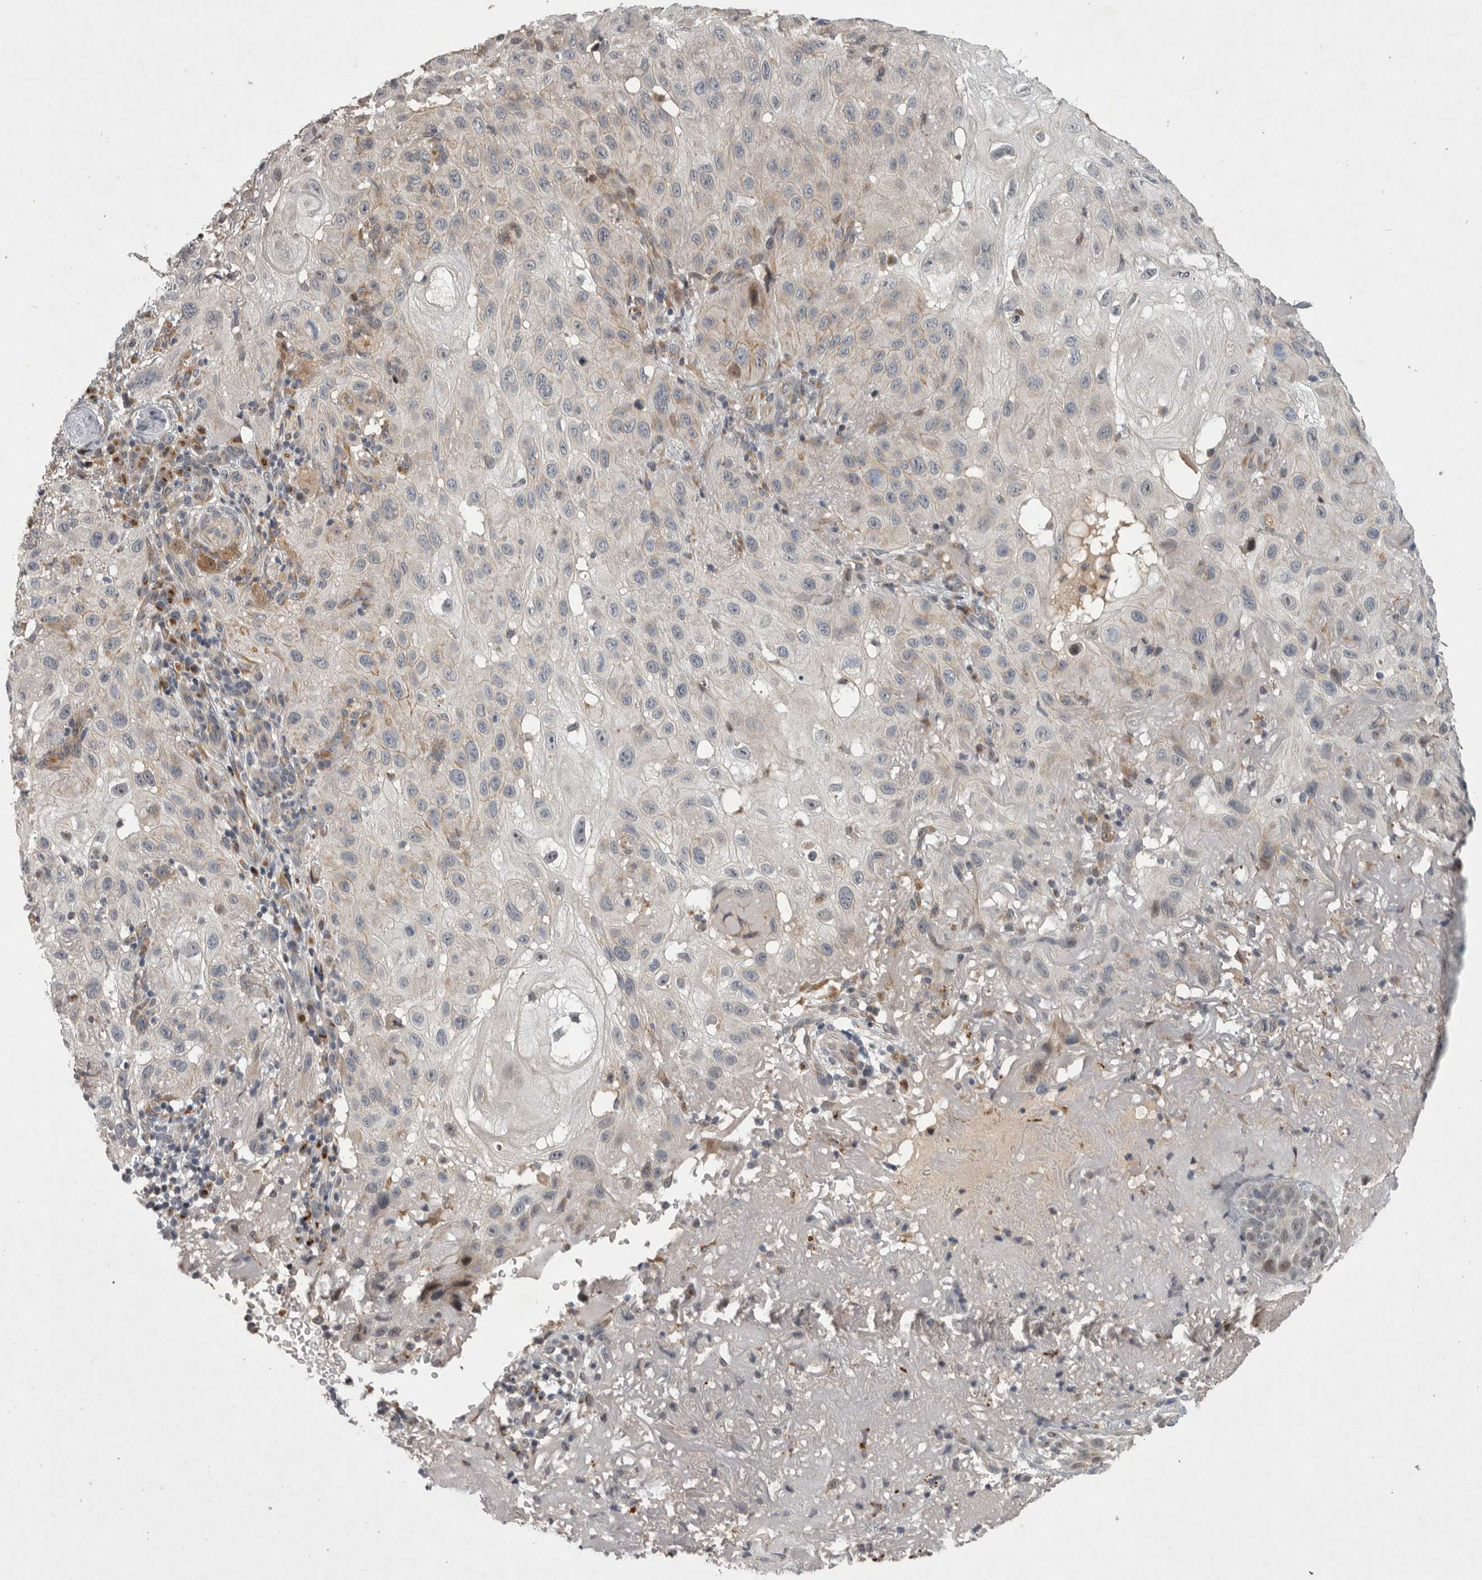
{"staining": {"intensity": "negative", "quantity": "none", "location": "none"}, "tissue": "skin cancer", "cell_type": "Tumor cells", "image_type": "cancer", "snomed": [{"axis": "morphology", "description": "Normal tissue, NOS"}, {"axis": "morphology", "description": "Squamous cell carcinoma, NOS"}, {"axis": "topography", "description": "Skin"}], "caption": "High power microscopy photomicrograph of an IHC histopathology image of skin squamous cell carcinoma, revealing no significant positivity in tumor cells.", "gene": "MAN2A1", "patient": {"sex": "female", "age": 96}}